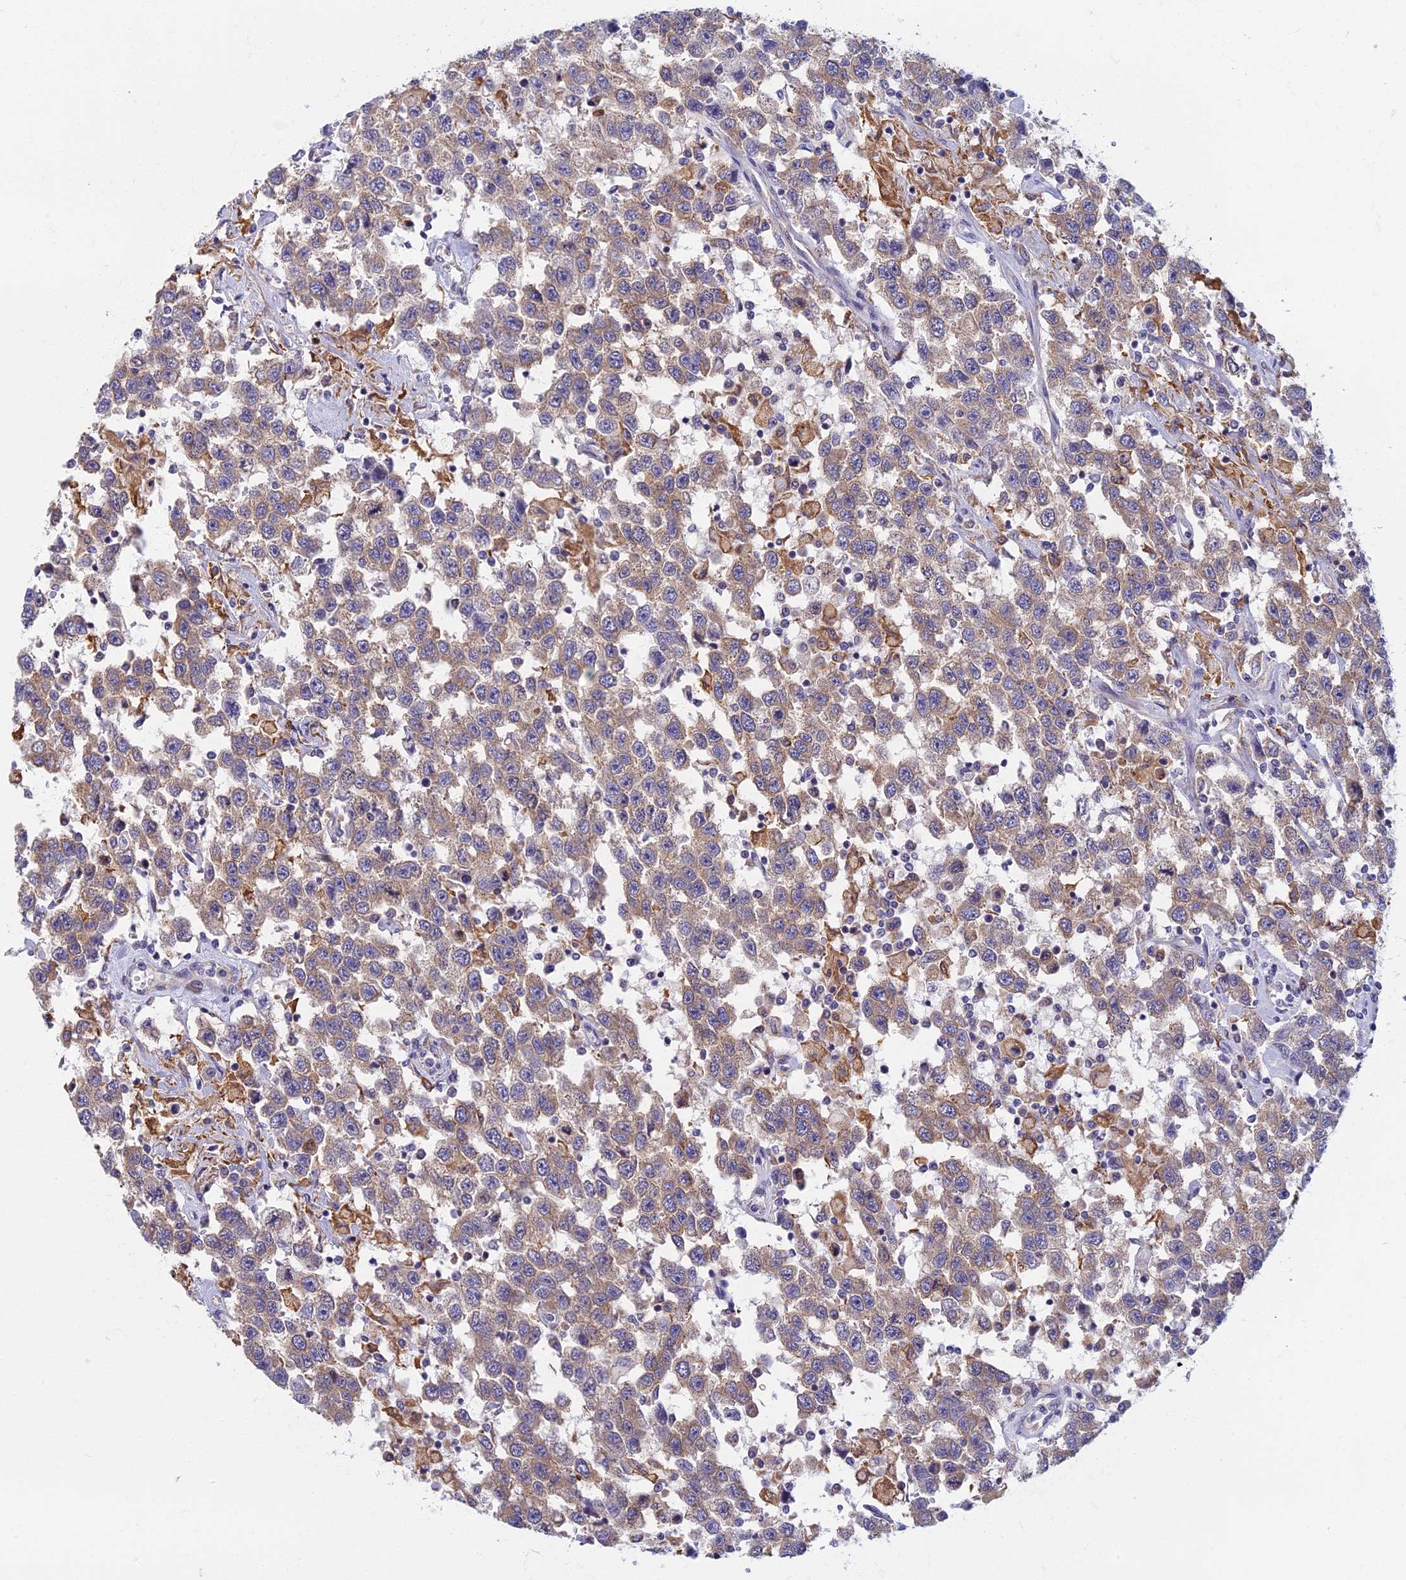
{"staining": {"intensity": "weak", "quantity": "25%-75%", "location": "cytoplasmic/membranous"}, "tissue": "testis cancer", "cell_type": "Tumor cells", "image_type": "cancer", "snomed": [{"axis": "morphology", "description": "Seminoma, NOS"}, {"axis": "topography", "description": "Testis"}], "caption": "Protein staining of testis seminoma tissue exhibits weak cytoplasmic/membranous staining in about 25%-75% of tumor cells.", "gene": "DDX51", "patient": {"sex": "male", "age": 41}}